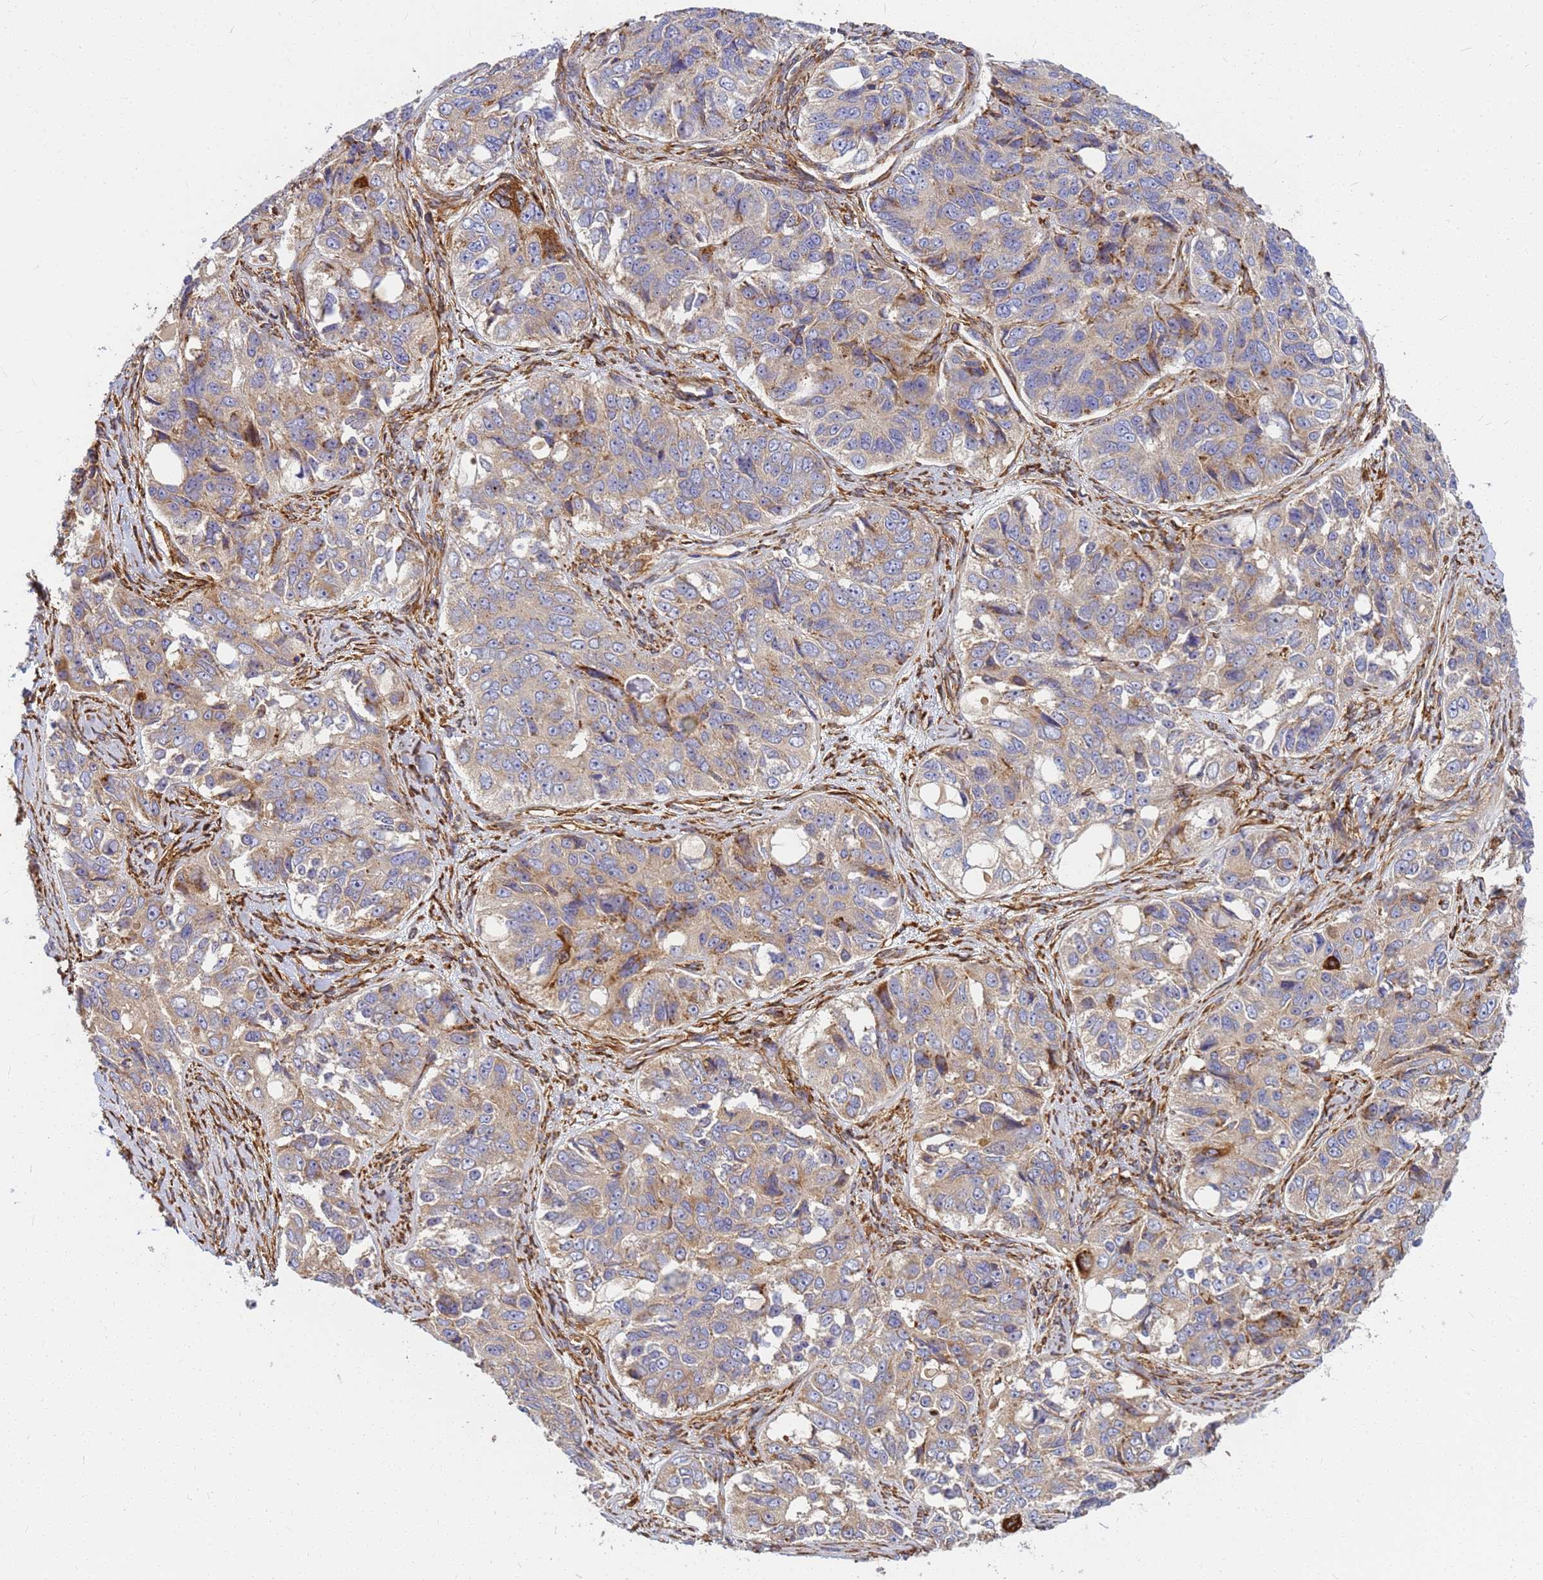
{"staining": {"intensity": "weak", "quantity": "25%-75%", "location": "cytoplasmic/membranous"}, "tissue": "ovarian cancer", "cell_type": "Tumor cells", "image_type": "cancer", "snomed": [{"axis": "morphology", "description": "Carcinoma, endometroid"}, {"axis": "topography", "description": "Ovary"}], "caption": "Endometroid carcinoma (ovarian) stained with a protein marker demonstrates weak staining in tumor cells.", "gene": "C2CD5", "patient": {"sex": "female", "age": 51}}